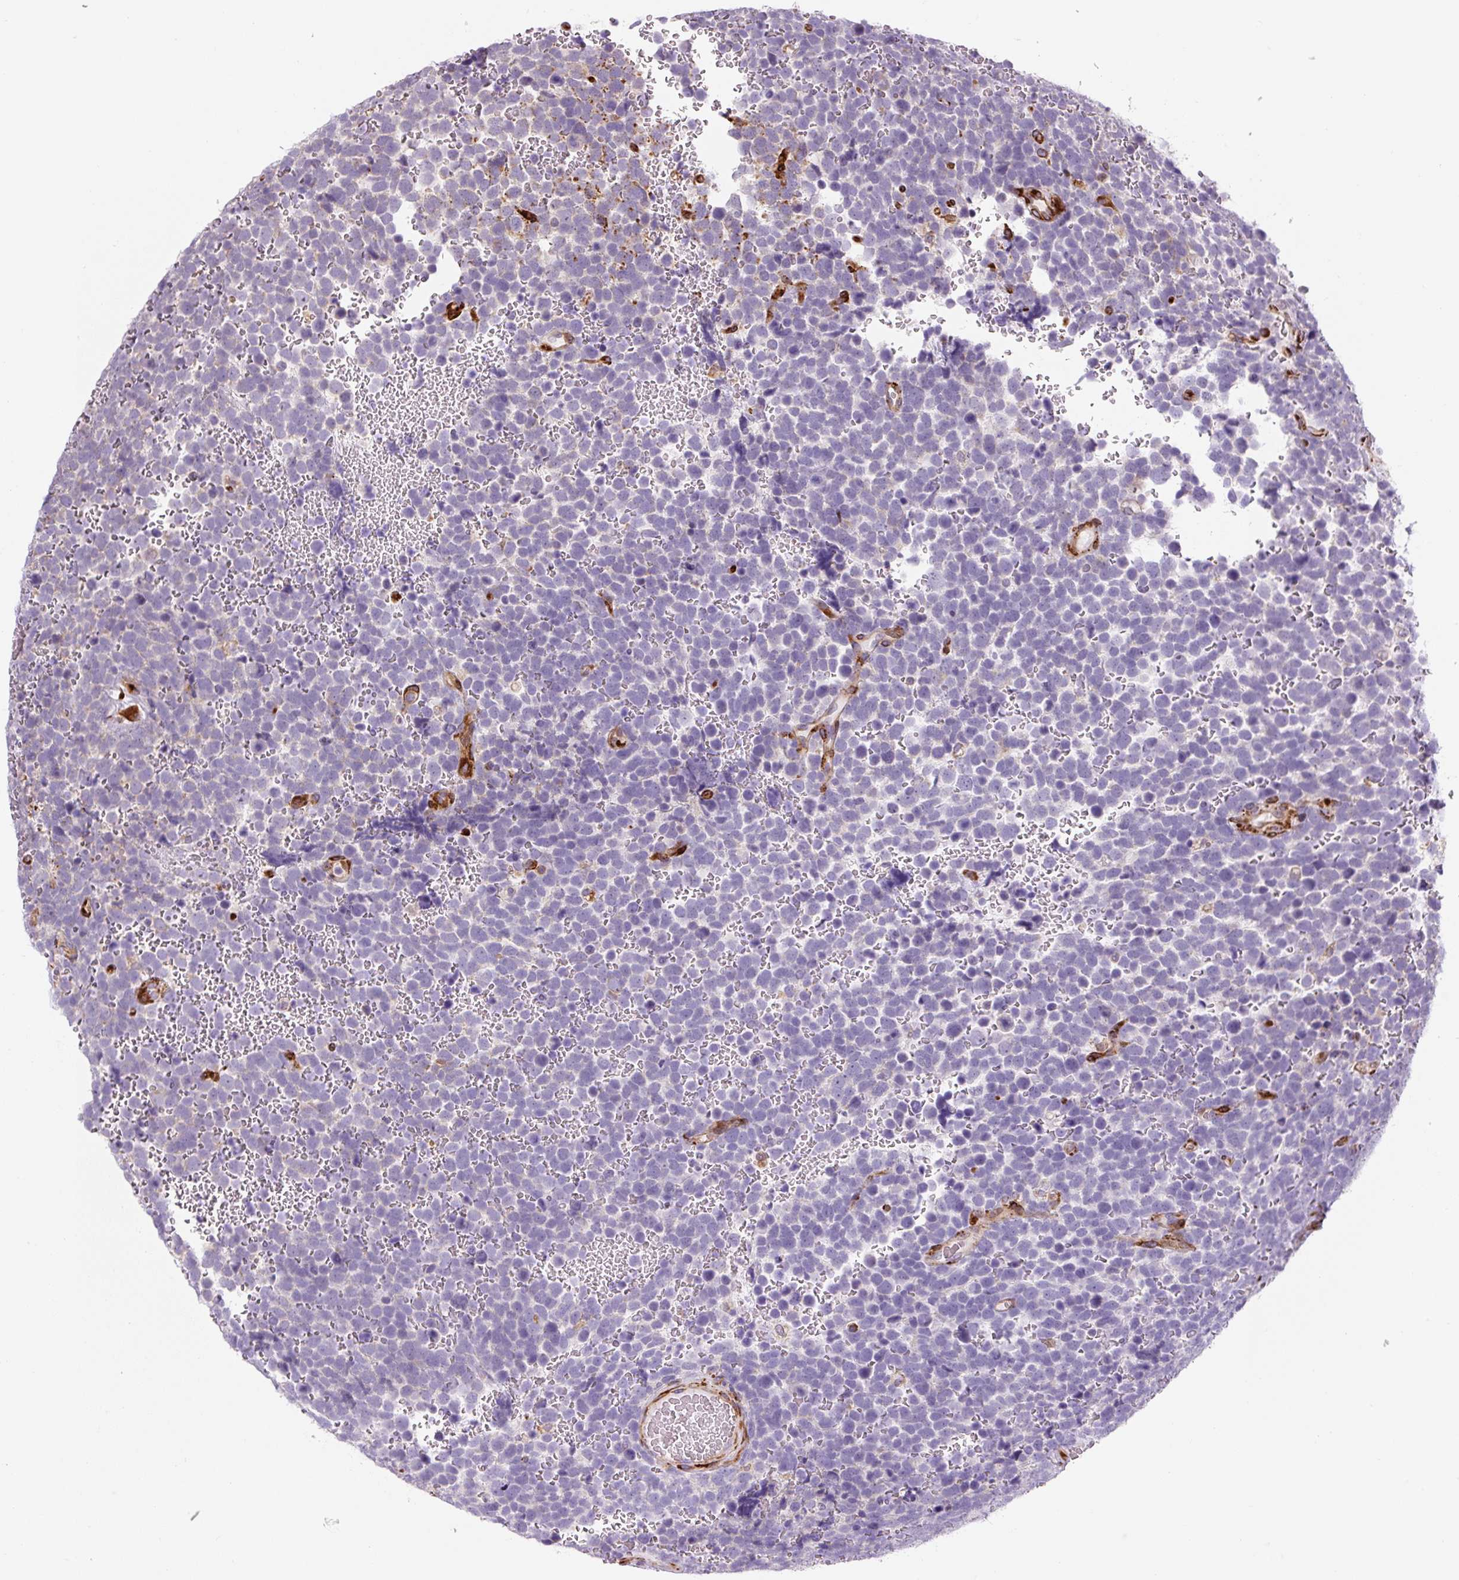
{"staining": {"intensity": "negative", "quantity": "none", "location": "none"}, "tissue": "urothelial cancer", "cell_type": "Tumor cells", "image_type": "cancer", "snomed": [{"axis": "morphology", "description": "Urothelial carcinoma, High grade"}, {"axis": "topography", "description": "Urinary bladder"}], "caption": "Immunohistochemistry (IHC) image of urothelial carcinoma (high-grade) stained for a protein (brown), which reveals no expression in tumor cells.", "gene": "DISP3", "patient": {"sex": "female", "age": 82}}